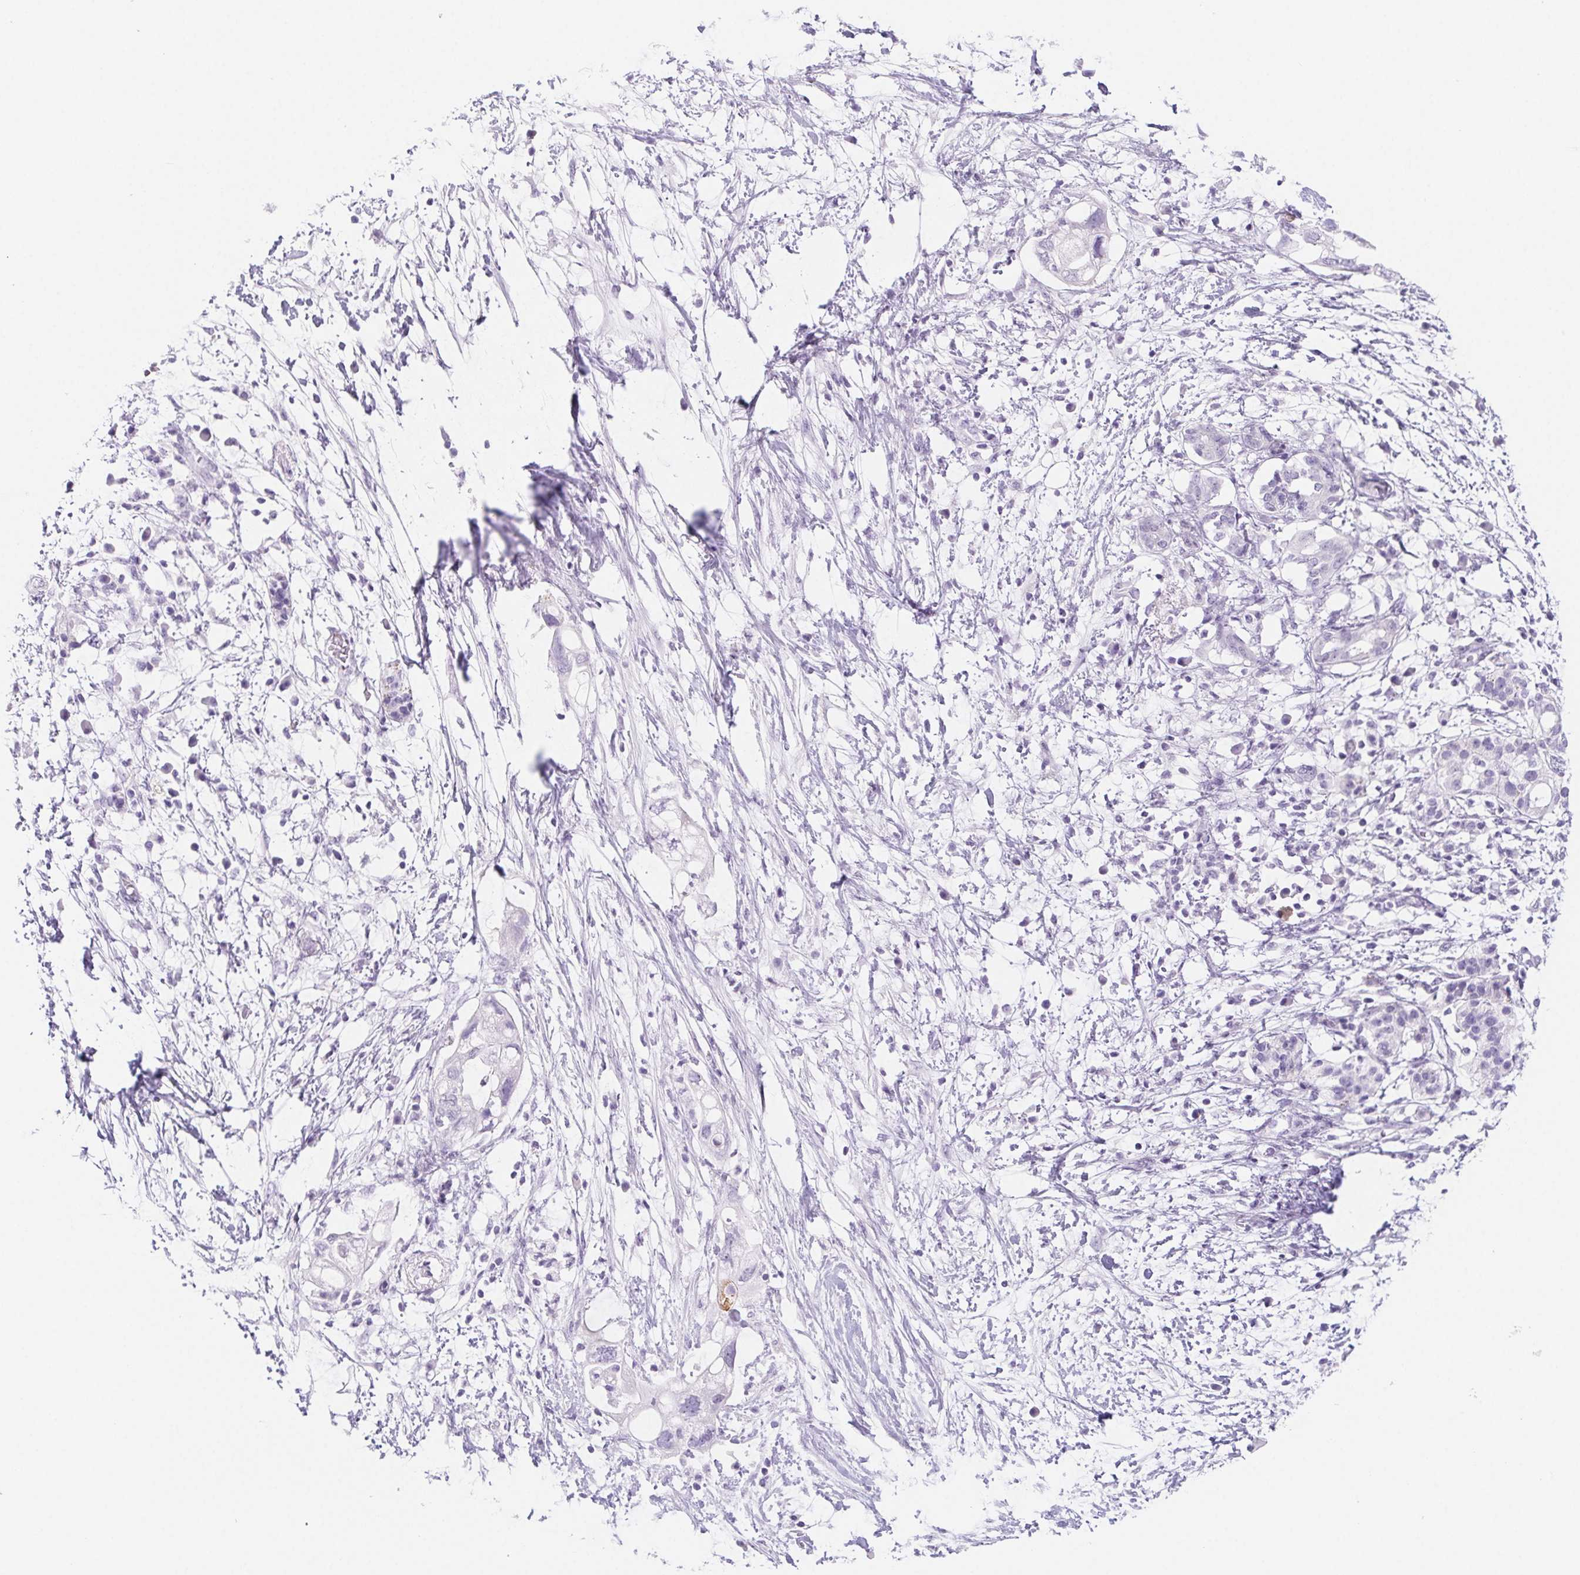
{"staining": {"intensity": "negative", "quantity": "none", "location": "none"}, "tissue": "pancreatic cancer", "cell_type": "Tumor cells", "image_type": "cancer", "snomed": [{"axis": "morphology", "description": "Adenocarcinoma, NOS"}, {"axis": "topography", "description": "Pancreas"}], "caption": "Immunohistochemical staining of pancreatic adenocarcinoma demonstrates no significant expression in tumor cells.", "gene": "CYP21A2", "patient": {"sex": "female", "age": 72}}